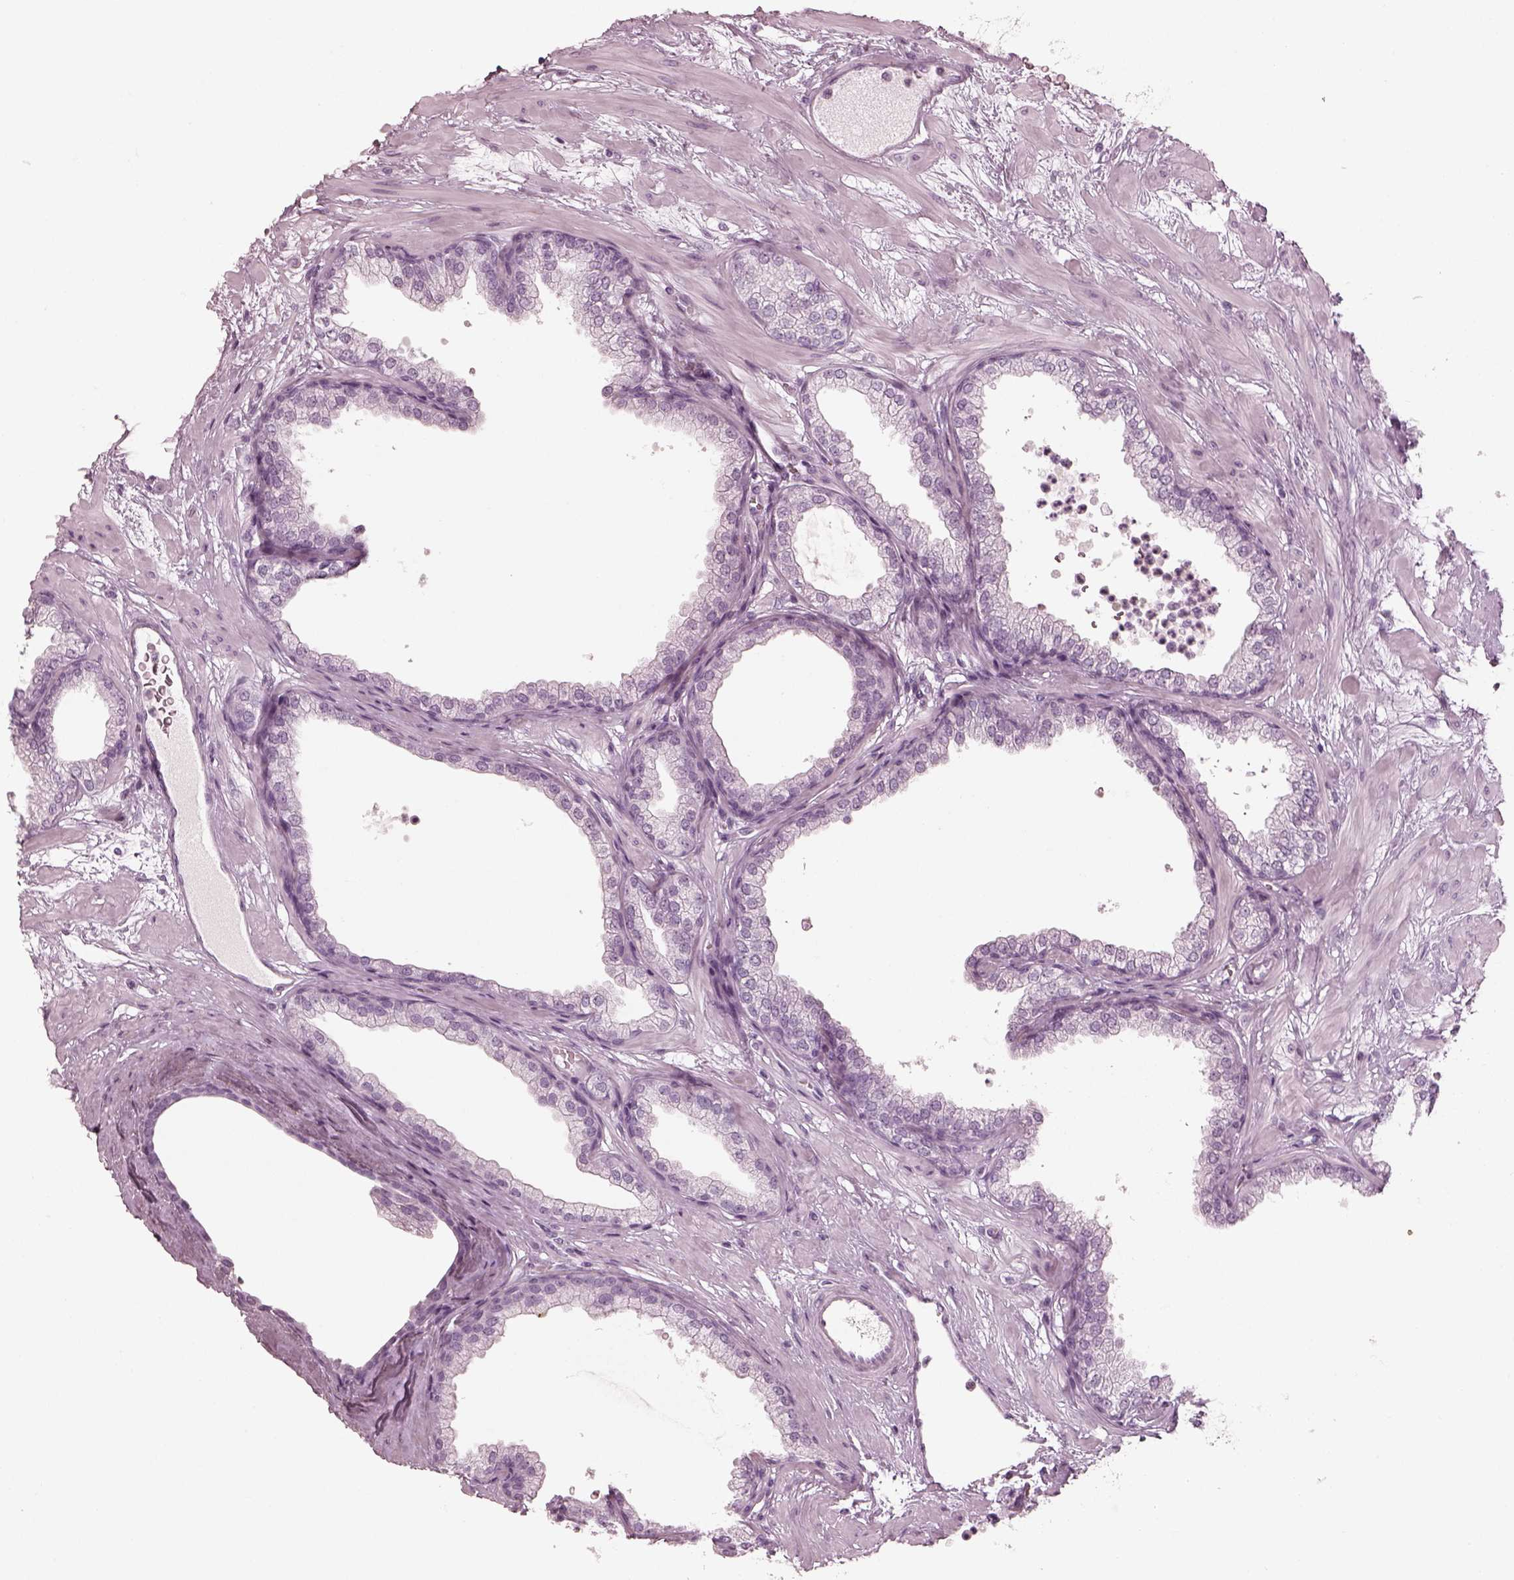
{"staining": {"intensity": "negative", "quantity": "none", "location": "none"}, "tissue": "prostate", "cell_type": "Glandular cells", "image_type": "normal", "snomed": [{"axis": "morphology", "description": "Normal tissue, NOS"}, {"axis": "topography", "description": "Prostate"}], "caption": "High power microscopy micrograph of an IHC image of benign prostate, revealing no significant positivity in glandular cells.", "gene": "ENSG00000289258", "patient": {"sex": "male", "age": 37}}